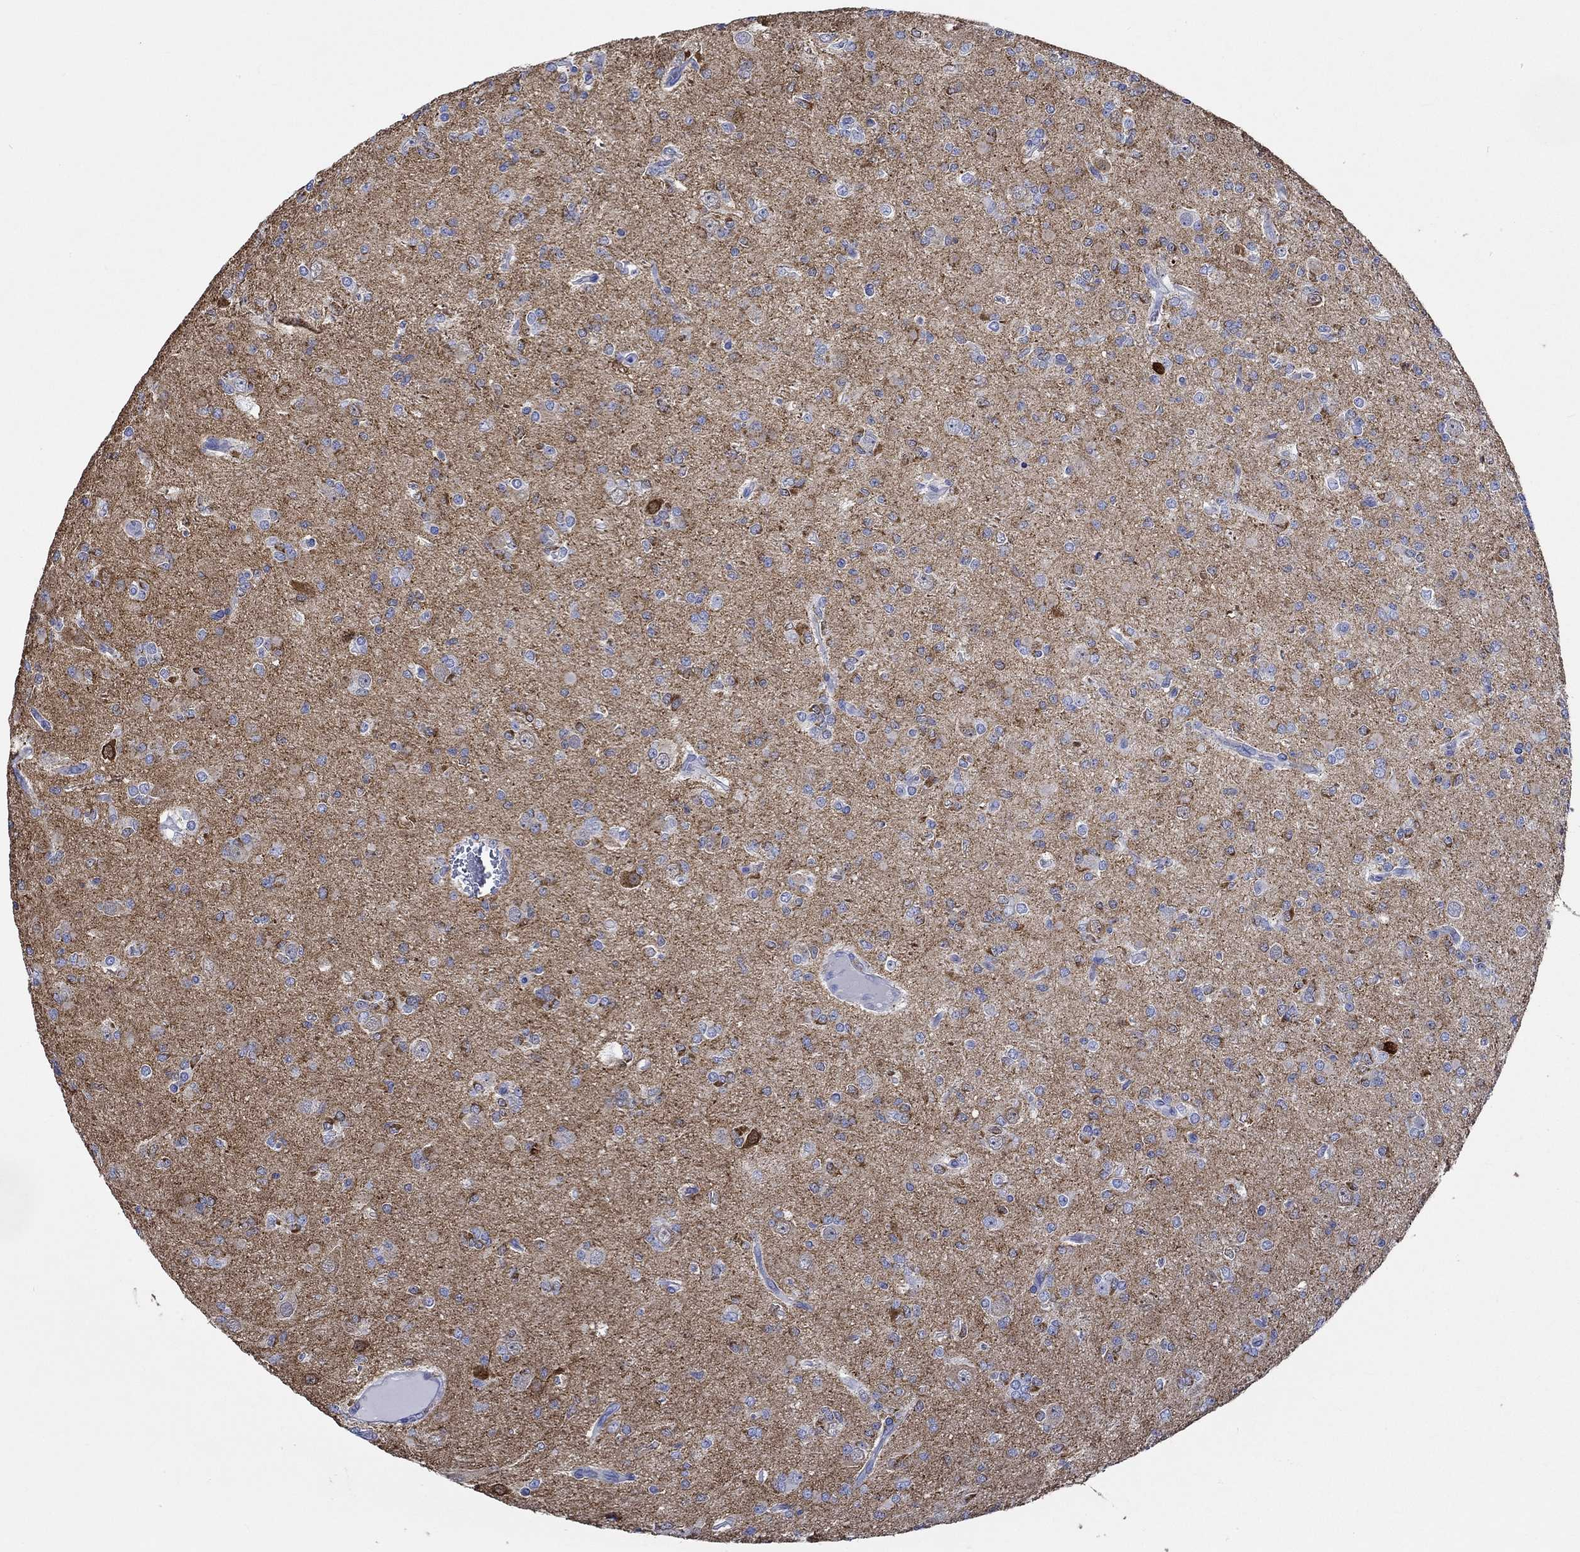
{"staining": {"intensity": "strong", "quantity": "<25%", "location": "cytoplasmic/membranous"}, "tissue": "glioma", "cell_type": "Tumor cells", "image_type": "cancer", "snomed": [{"axis": "morphology", "description": "Glioma, malignant, Low grade"}, {"axis": "topography", "description": "Brain"}], "caption": "Immunohistochemical staining of human malignant glioma (low-grade) demonstrates strong cytoplasmic/membranous protein positivity in about <25% of tumor cells. Using DAB (brown) and hematoxylin (blue) stains, captured at high magnification using brightfield microscopy.", "gene": "CPLX2", "patient": {"sex": "male", "age": 27}}